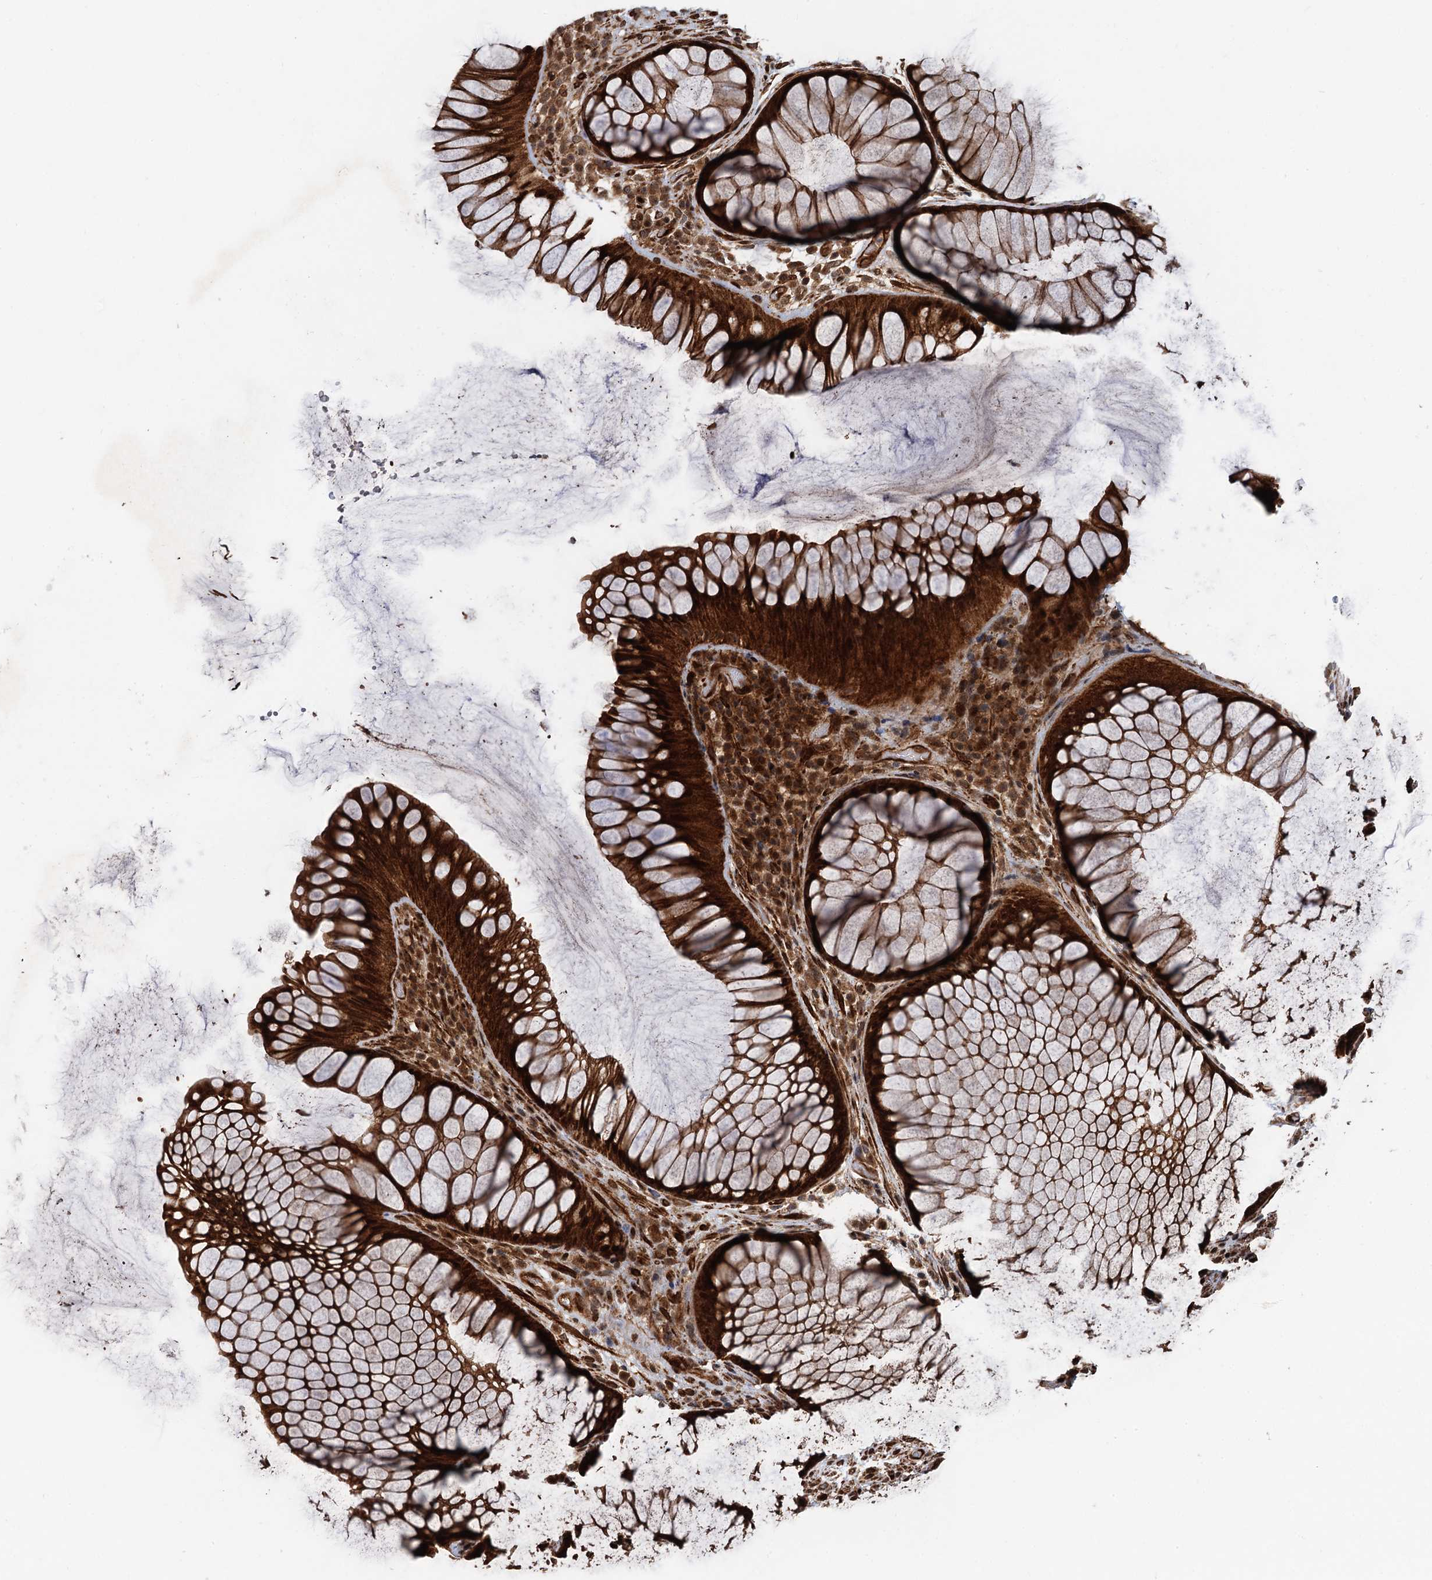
{"staining": {"intensity": "strong", "quantity": ">75%", "location": "cytoplasmic/membranous,nuclear"}, "tissue": "rectum", "cell_type": "Glandular cells", "image_type": "normal", "snomed": [{"axis": "morphology", "description": "Normal tissue, NOS"}, {"axis": "topography", "description": "Rectum"}], "caption": "Protein analysis of benign rectum demonstrates strong cytoplasmic/membranous,nuclear expression in approximately >75% of glandular cells.", "gene": "SNRNP25", "patient": {"sex": "male", "age": 51}}